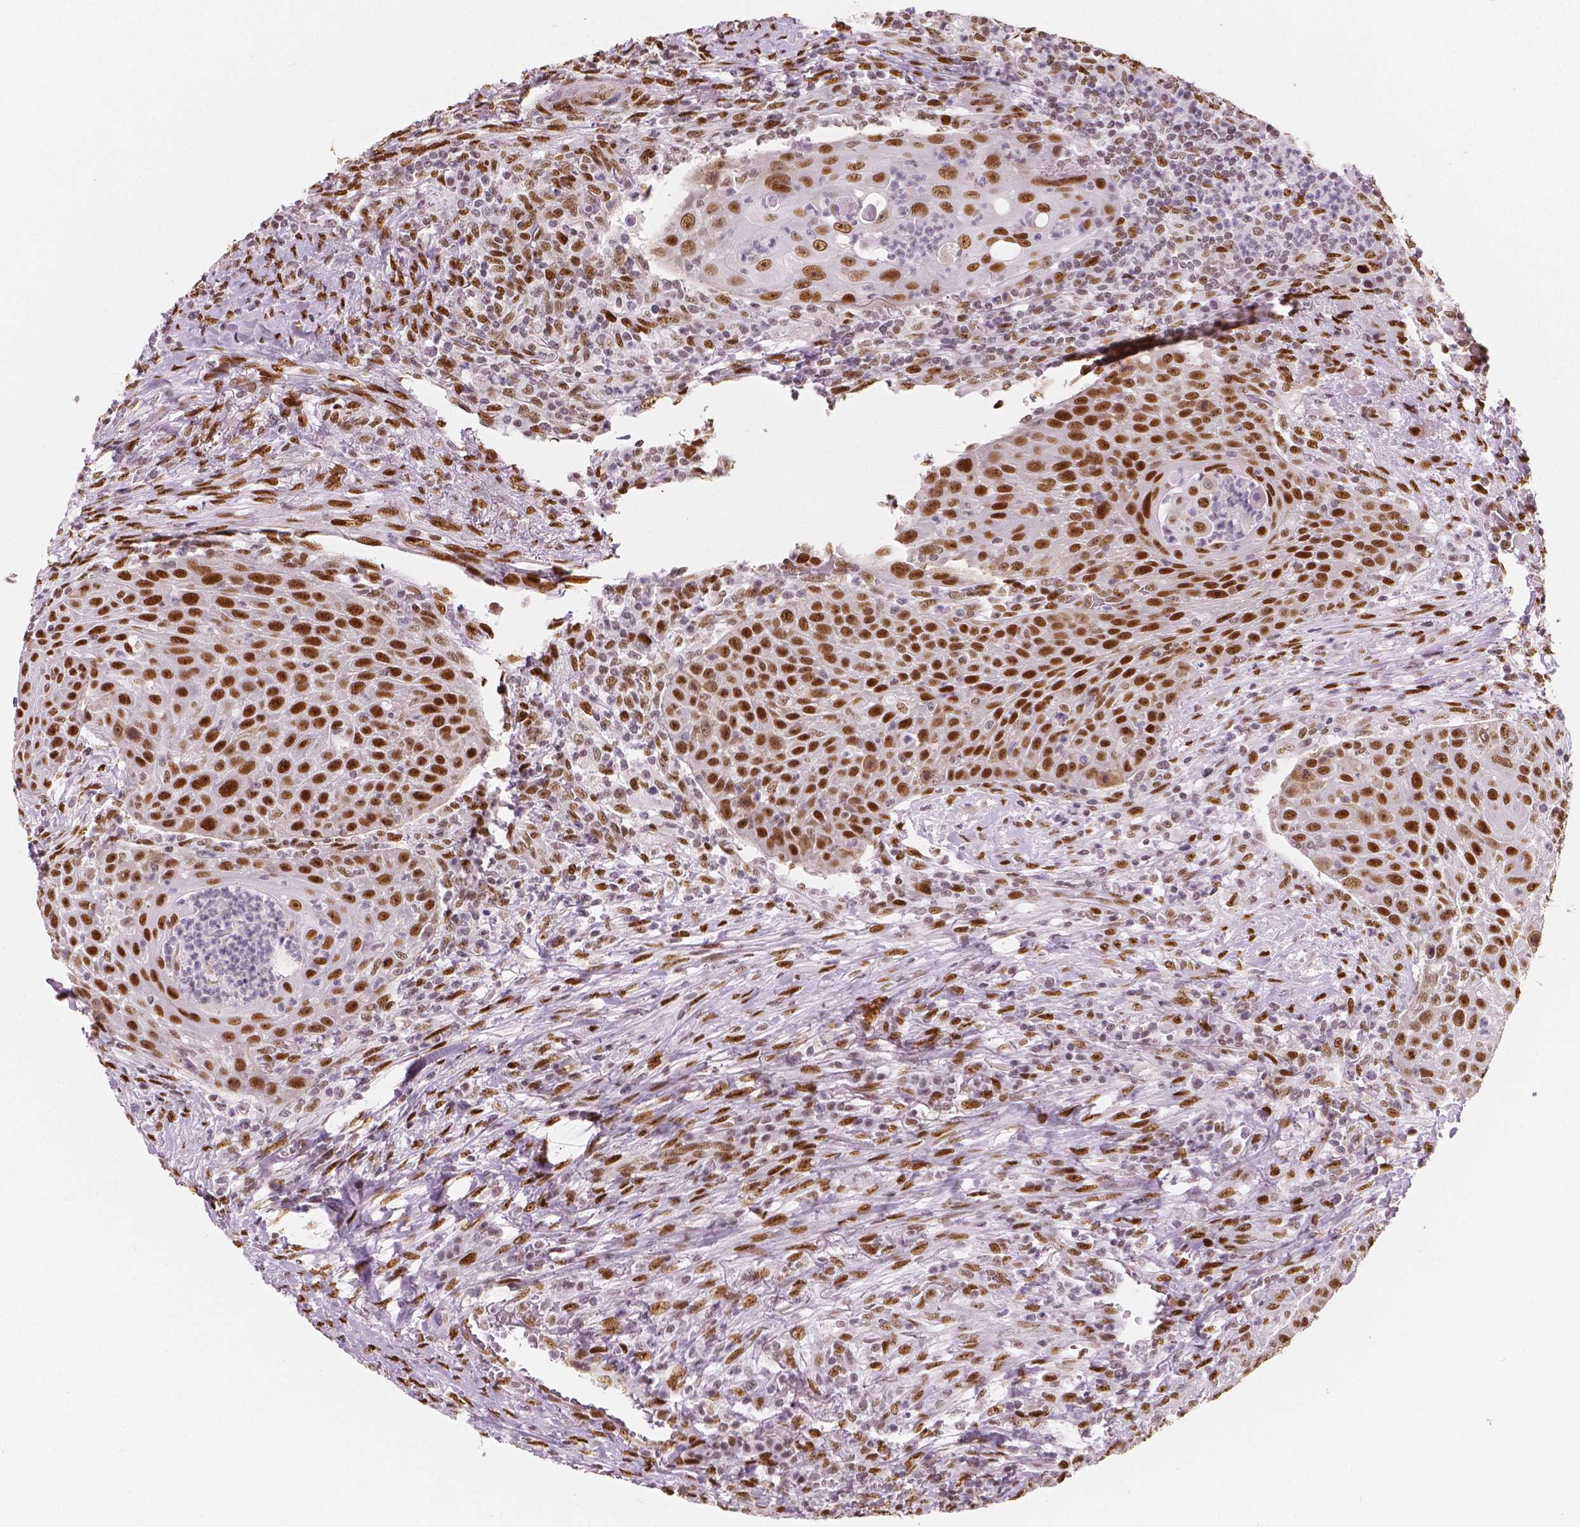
{"staining": {"intensity": "strong", "quantity": ">75%", "location": "nuclear"}, "tissue": "head and neck cancer", "cell_type": "Tumor cells", "image_type": "cancer", "snomed": [{"axis": "morphology", "description": "Squamous cell carcinoma, NOS"}, {"axis": "topography", "description": "Head-Neck"}], "caption": "Head and neck cancer stained with a protein marker demonstrates strong staining in tumor cells.", "gene": "NUCKS1", "patient": {"sex": "male", "age": 69}}